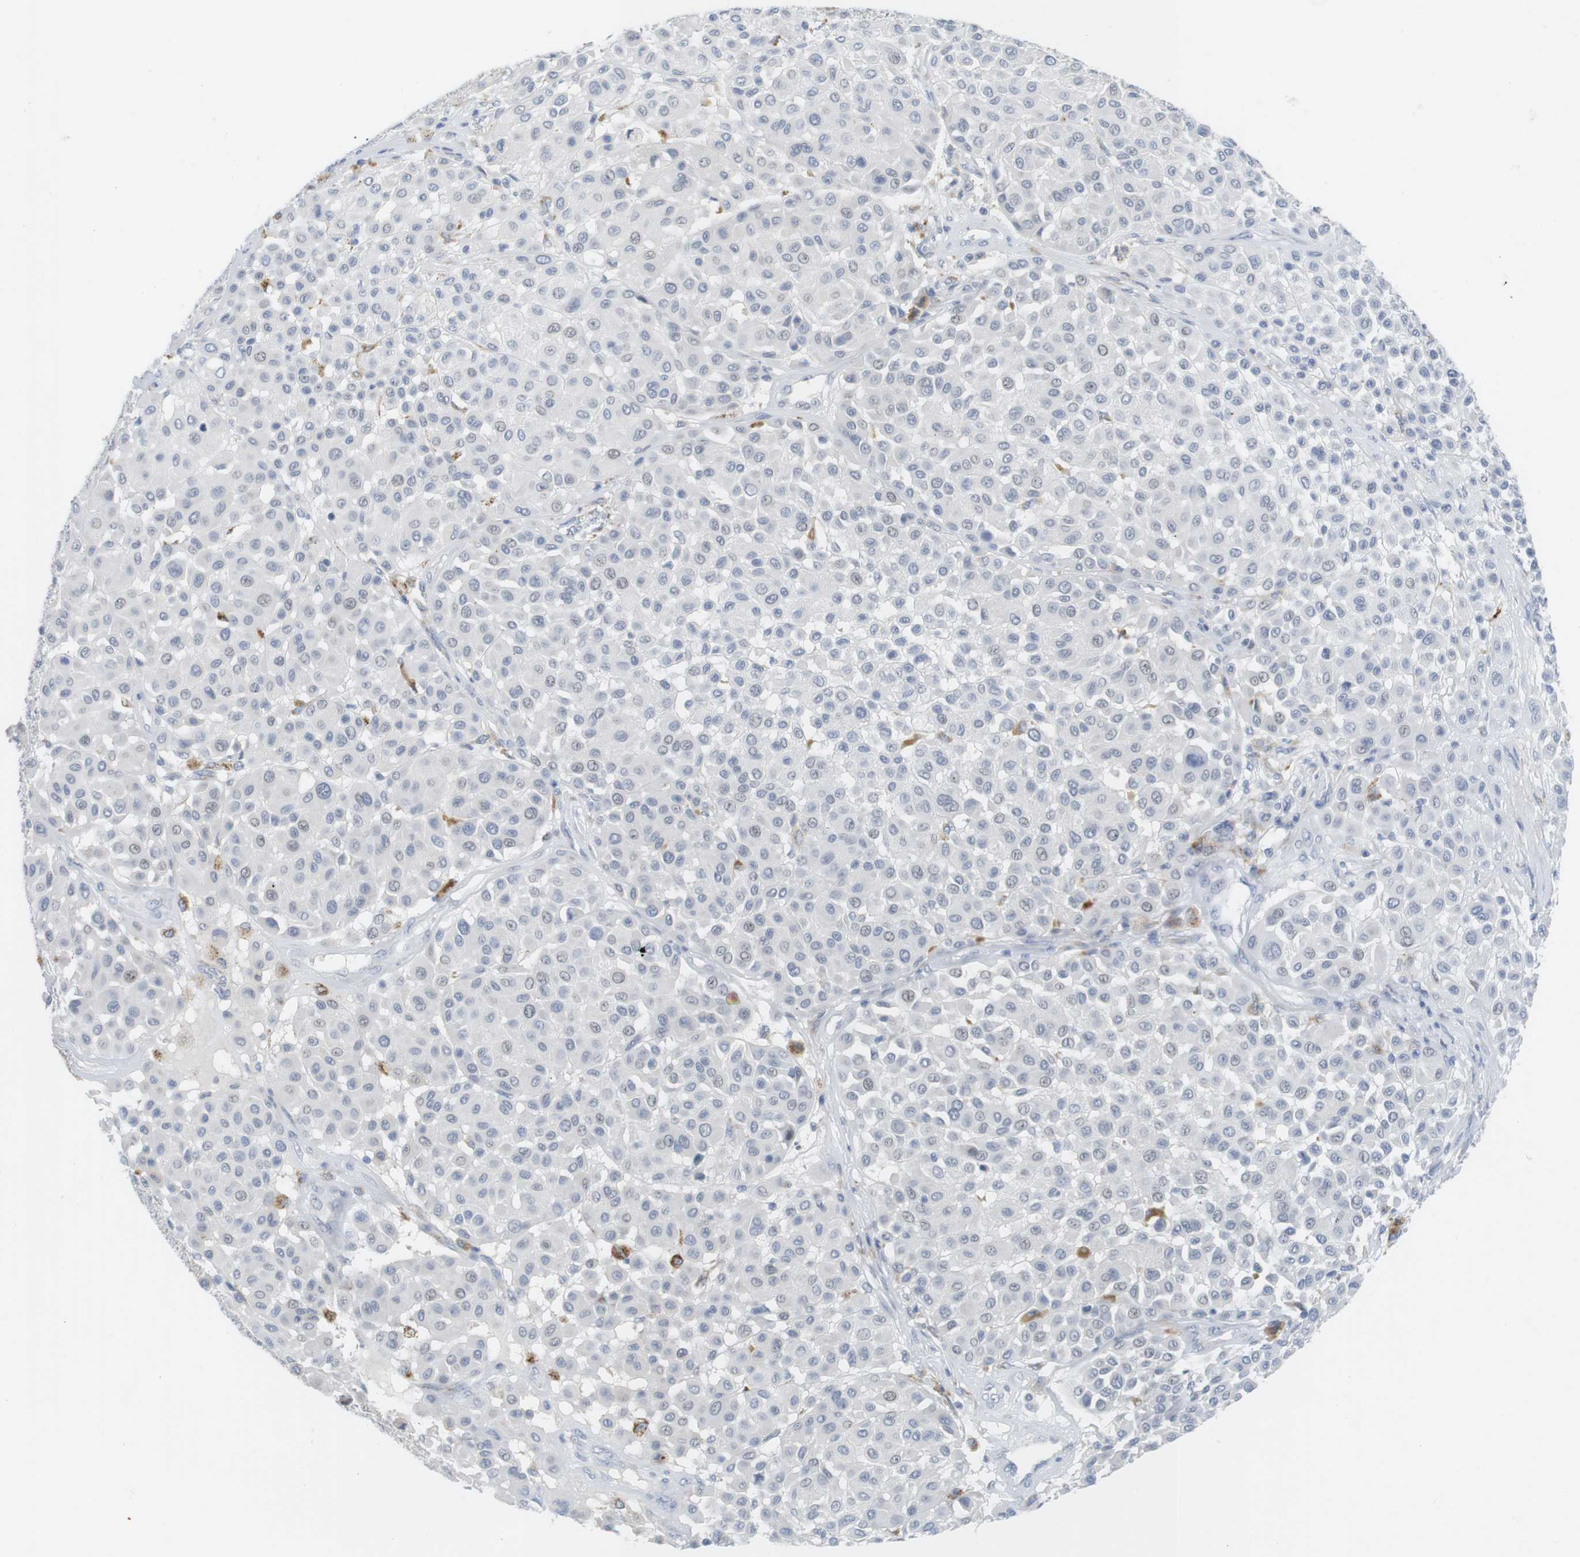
{"staining": {"intensity": "negative", "quantity": "none", "location": "none"}, "tissue": "melanoma", "cell_type": "Tumor cells", "image_type": "cancer", "snomed": [{"axis": "morphology", "description": "Malignant melanoma, Metastatic site"}, {"axis": "topography", "description": "Soft tissue"}], "caption": "Tumor cells are negative for protein expression in human malignant melanoma (metastatic site).", "gene": "YIPF1", "patient": {"sex": "male", "age": 41}}